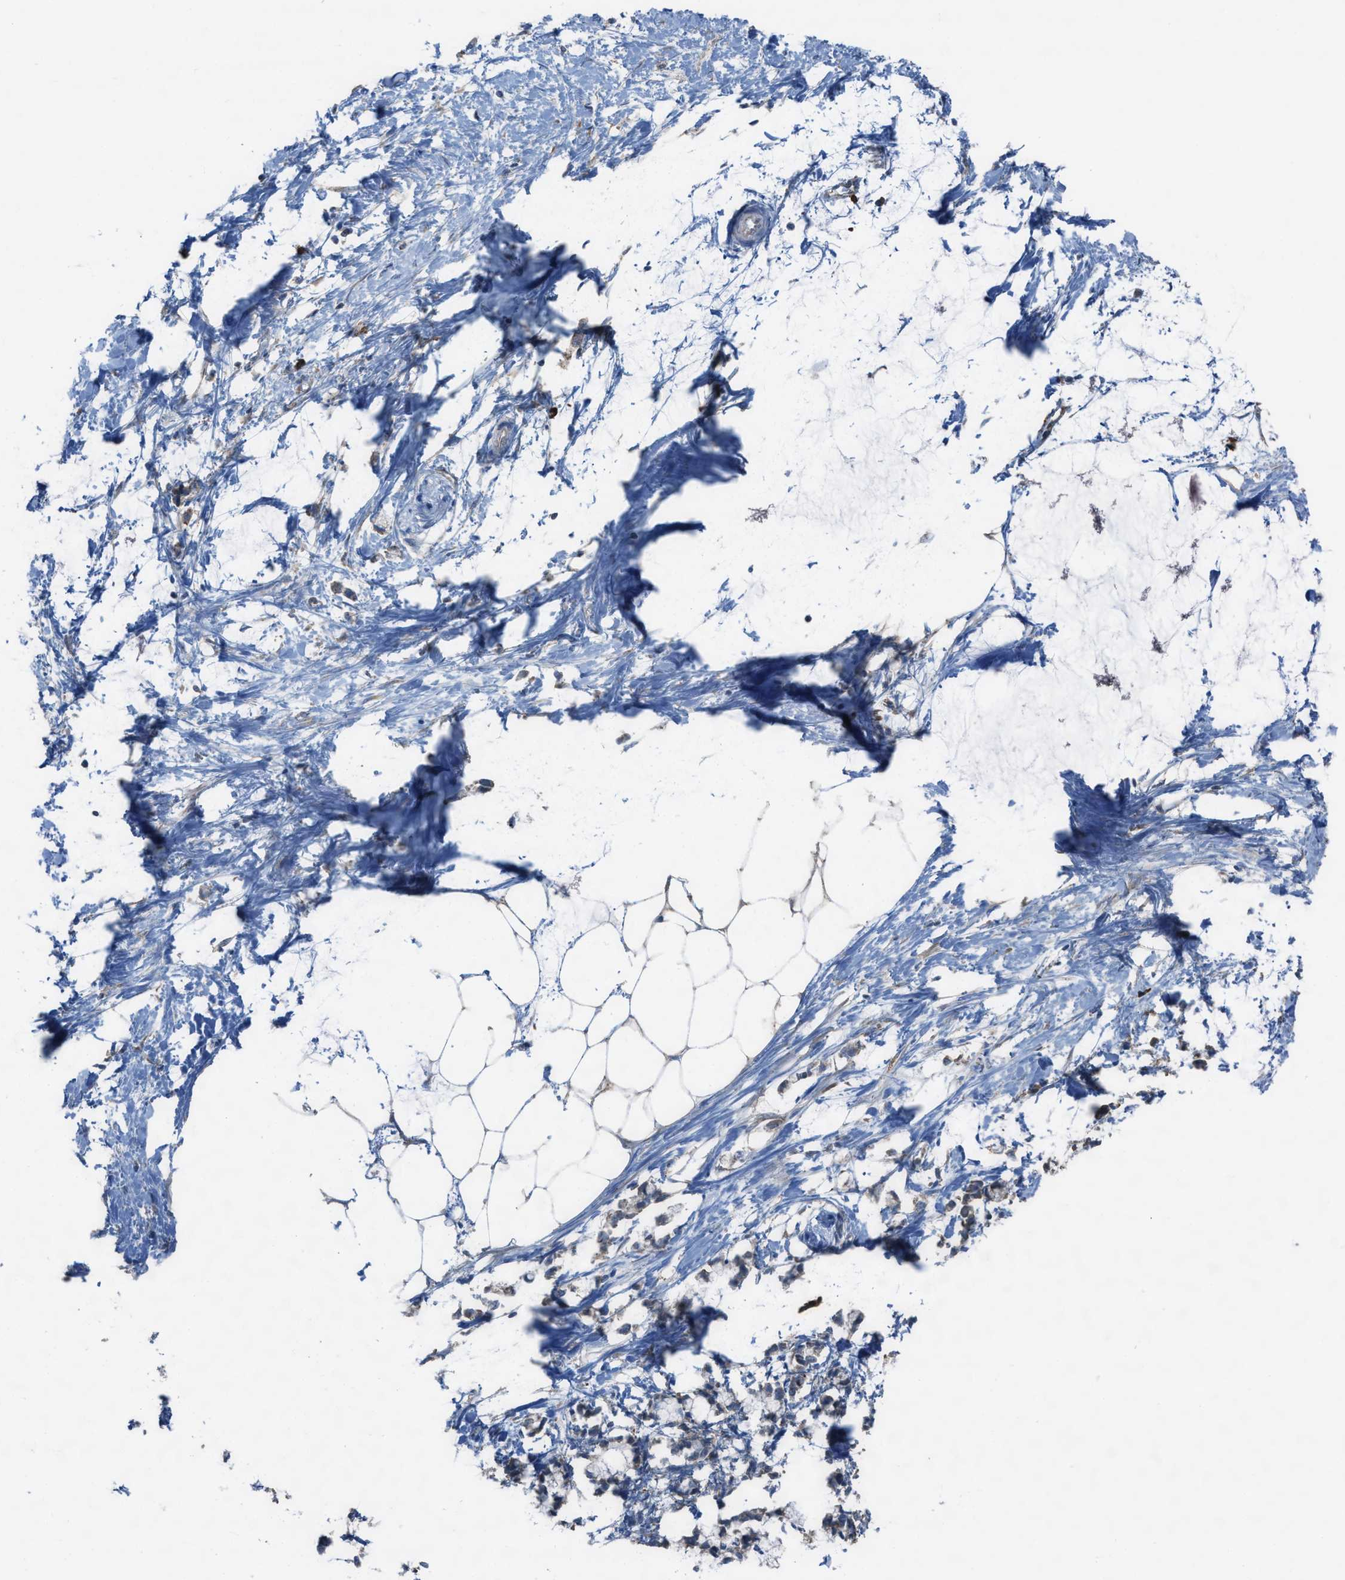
{"staining": {"intensity": "moderate", "quantity": "25%-75%", "location": "cytoplasmic/membranous"}, "tissue": "adipose tissue", "cell_type": "Adipocytes", "image_type": "normal", "snomed": [{"axis": "morphology", "description": "Normal tissue, NOS"}, {"axis": "morphology", "description": "Adenocarcinoma, NOS"}, {"axis": "topography", "description": "Colon"}, {"axis": "topography", "description": "Peripheral nerve tissue"}], "caption": "Immunohistochemical staining of benign adipose tissue shows 25%-75% levels of moderate cytoplasmic/membranous protein positivity in approximately 25%-75% of adipocytes. The staining was performed using DAB (3,3'-diaminobenzidine), with brown indicating positive protein expression. Nuclei are stained blue with hematoxylin.", "gene": "PLAA", "patient": {"sex": "male", "age": 14}}